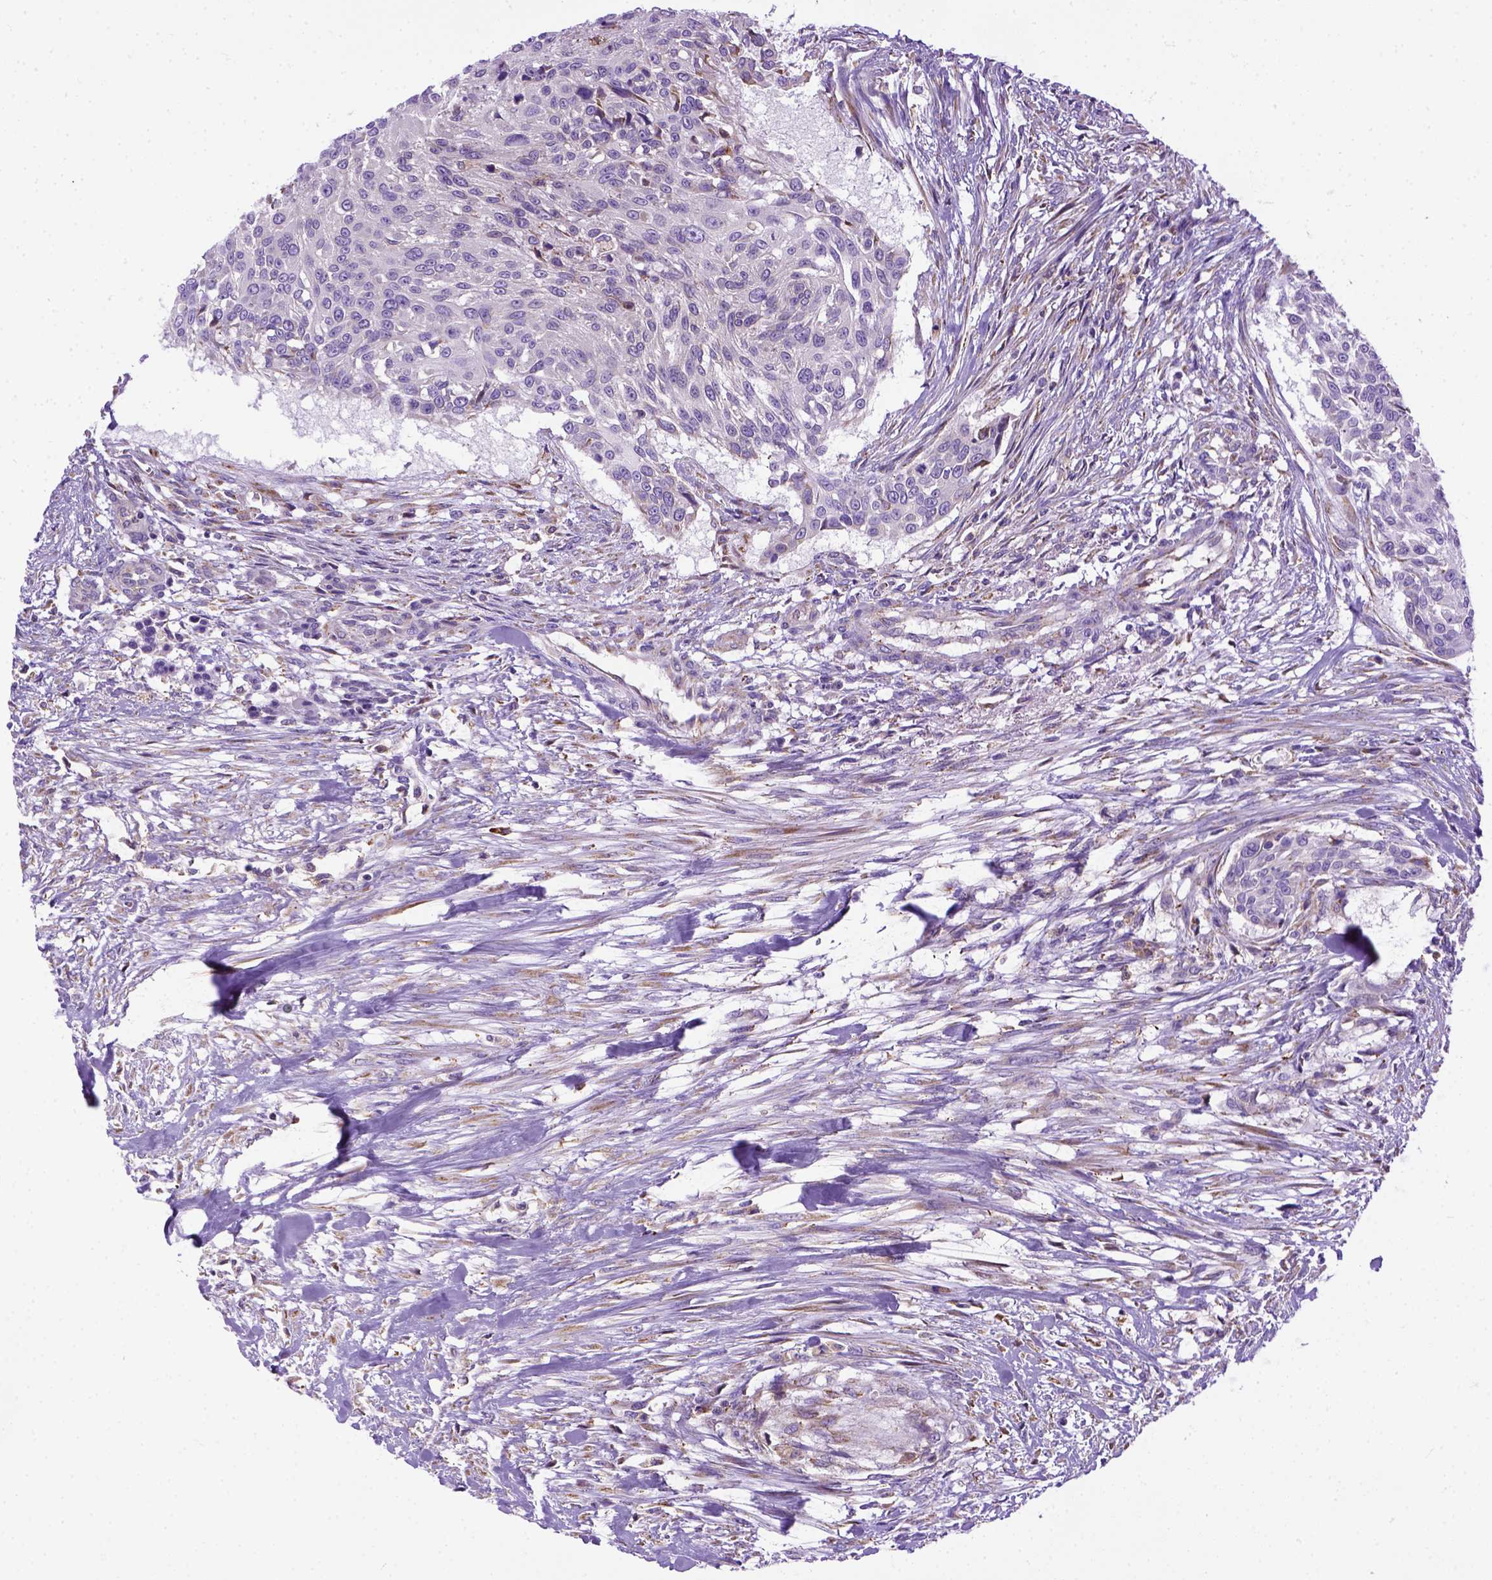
{"staining": {"intensity": "negative", "quantity": "none", "location": "none"}, "tissue": "urothelial cancer", "cell_type": "Tumor cells", "image_type": "cancer", "snomed": [{"axis": "morphology", "description": "Urothelial carcinoma, NOS"}, {"axis": "topography", "description": "Urinary bladder"}], "caption": "Transitional cell carcinoma was stained to show a protein in brown. There is no significant positivity in tumor cells.", "gene": "PLK4", "patient": {"sex": "male", "age": 55}}